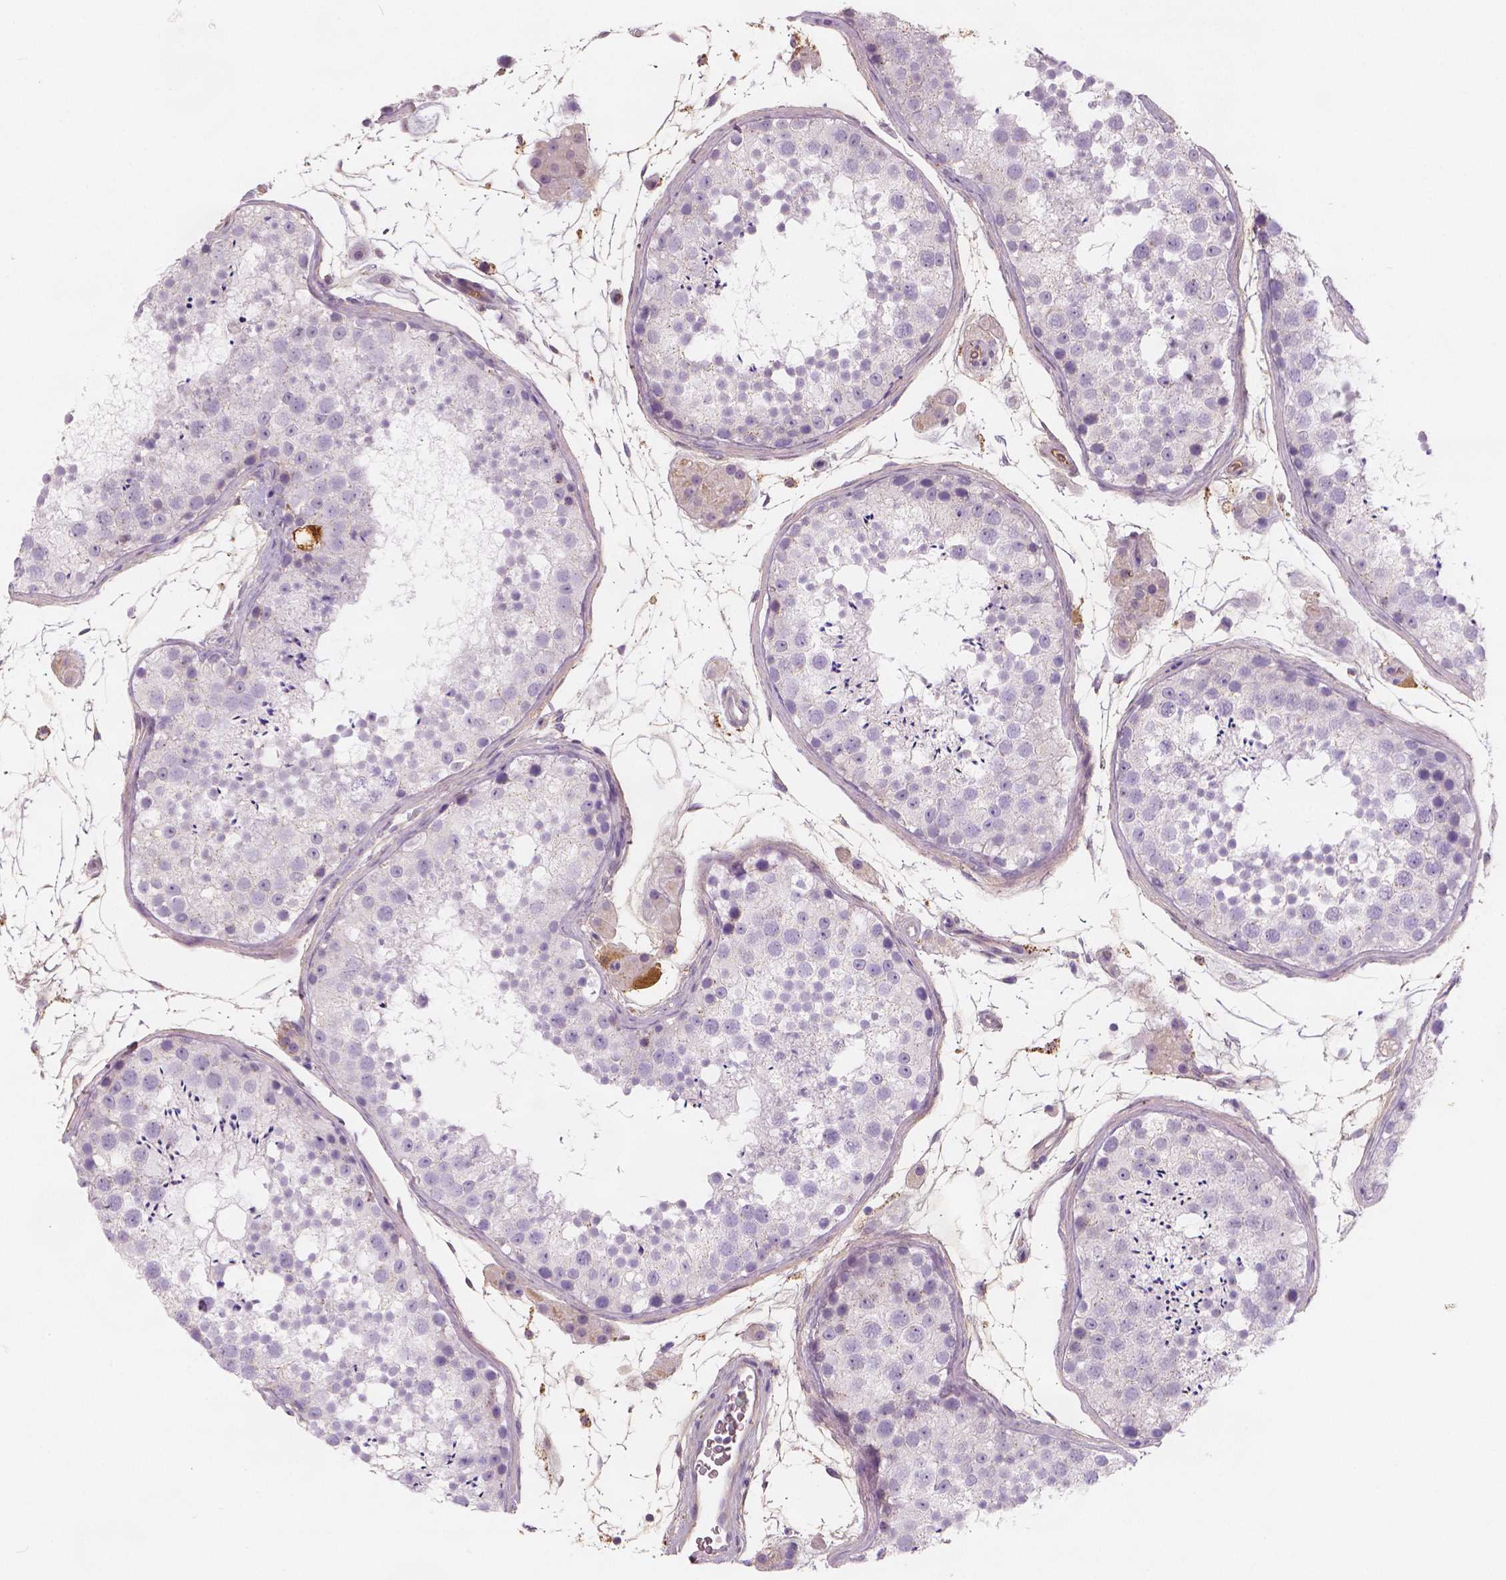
{"staining": {"intensity": "negative", "quantity": "none", "location": "none"}, "tissue": "testis", "cell_type": "Cells in seminiferous ducts", "image_type": "normal", "snomed": [{"axis": "morphology", "description": "Normal tissue, NOS"}, {"axis": "topography", "description": "Testis"}], "caption": "DAB (3,3'-diaminobenzidine) immunohistochemical staining of unremarkable human testis demonstrates no significant staining in cells in seminiferous ducts.", "gene": "APOA4", "patient": {"sex": "male", "age": 41}}